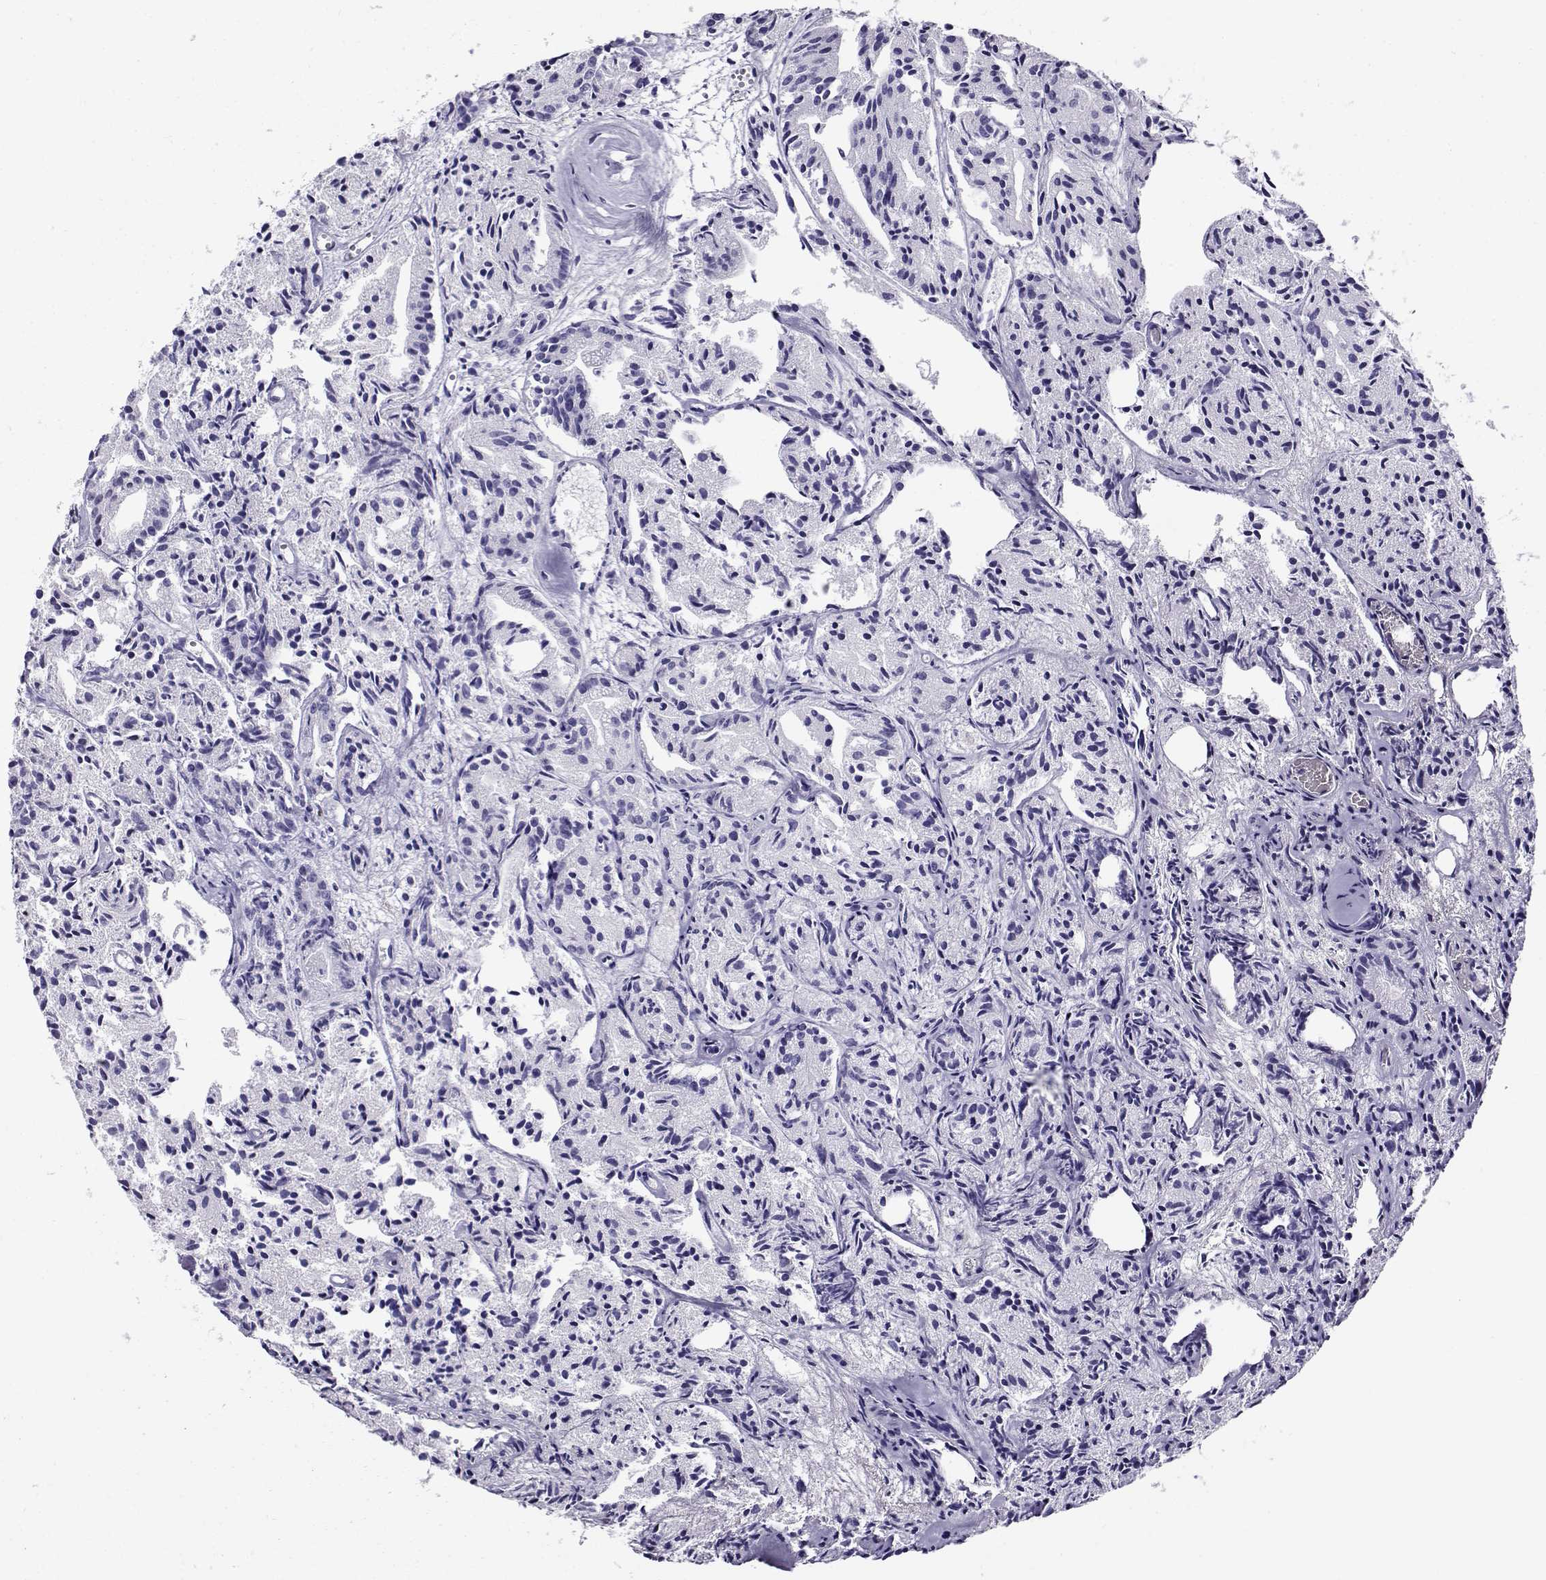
{"staining": {"intensity": "negative", "quantity": "none", "location": "none"}, "tissue": "prostate cancer", "cell_type": "Tumor cells", "image_type": "cancer", "snomed": [{"axis": "morphology", "description": "Adenocarcinoma, Medium grade"}, {"axis": "topography", "description": "Prostate"}], "caption": "Protein analysis of prostate cancer (medium-grade adenocarcinoma) exhibits no significant positivity in tumor cells. (Immunohistochemistry, brightfield microscopy, high magnification).", "gene": "CABS1", "patient": {"sex": "male", "age": 74}}